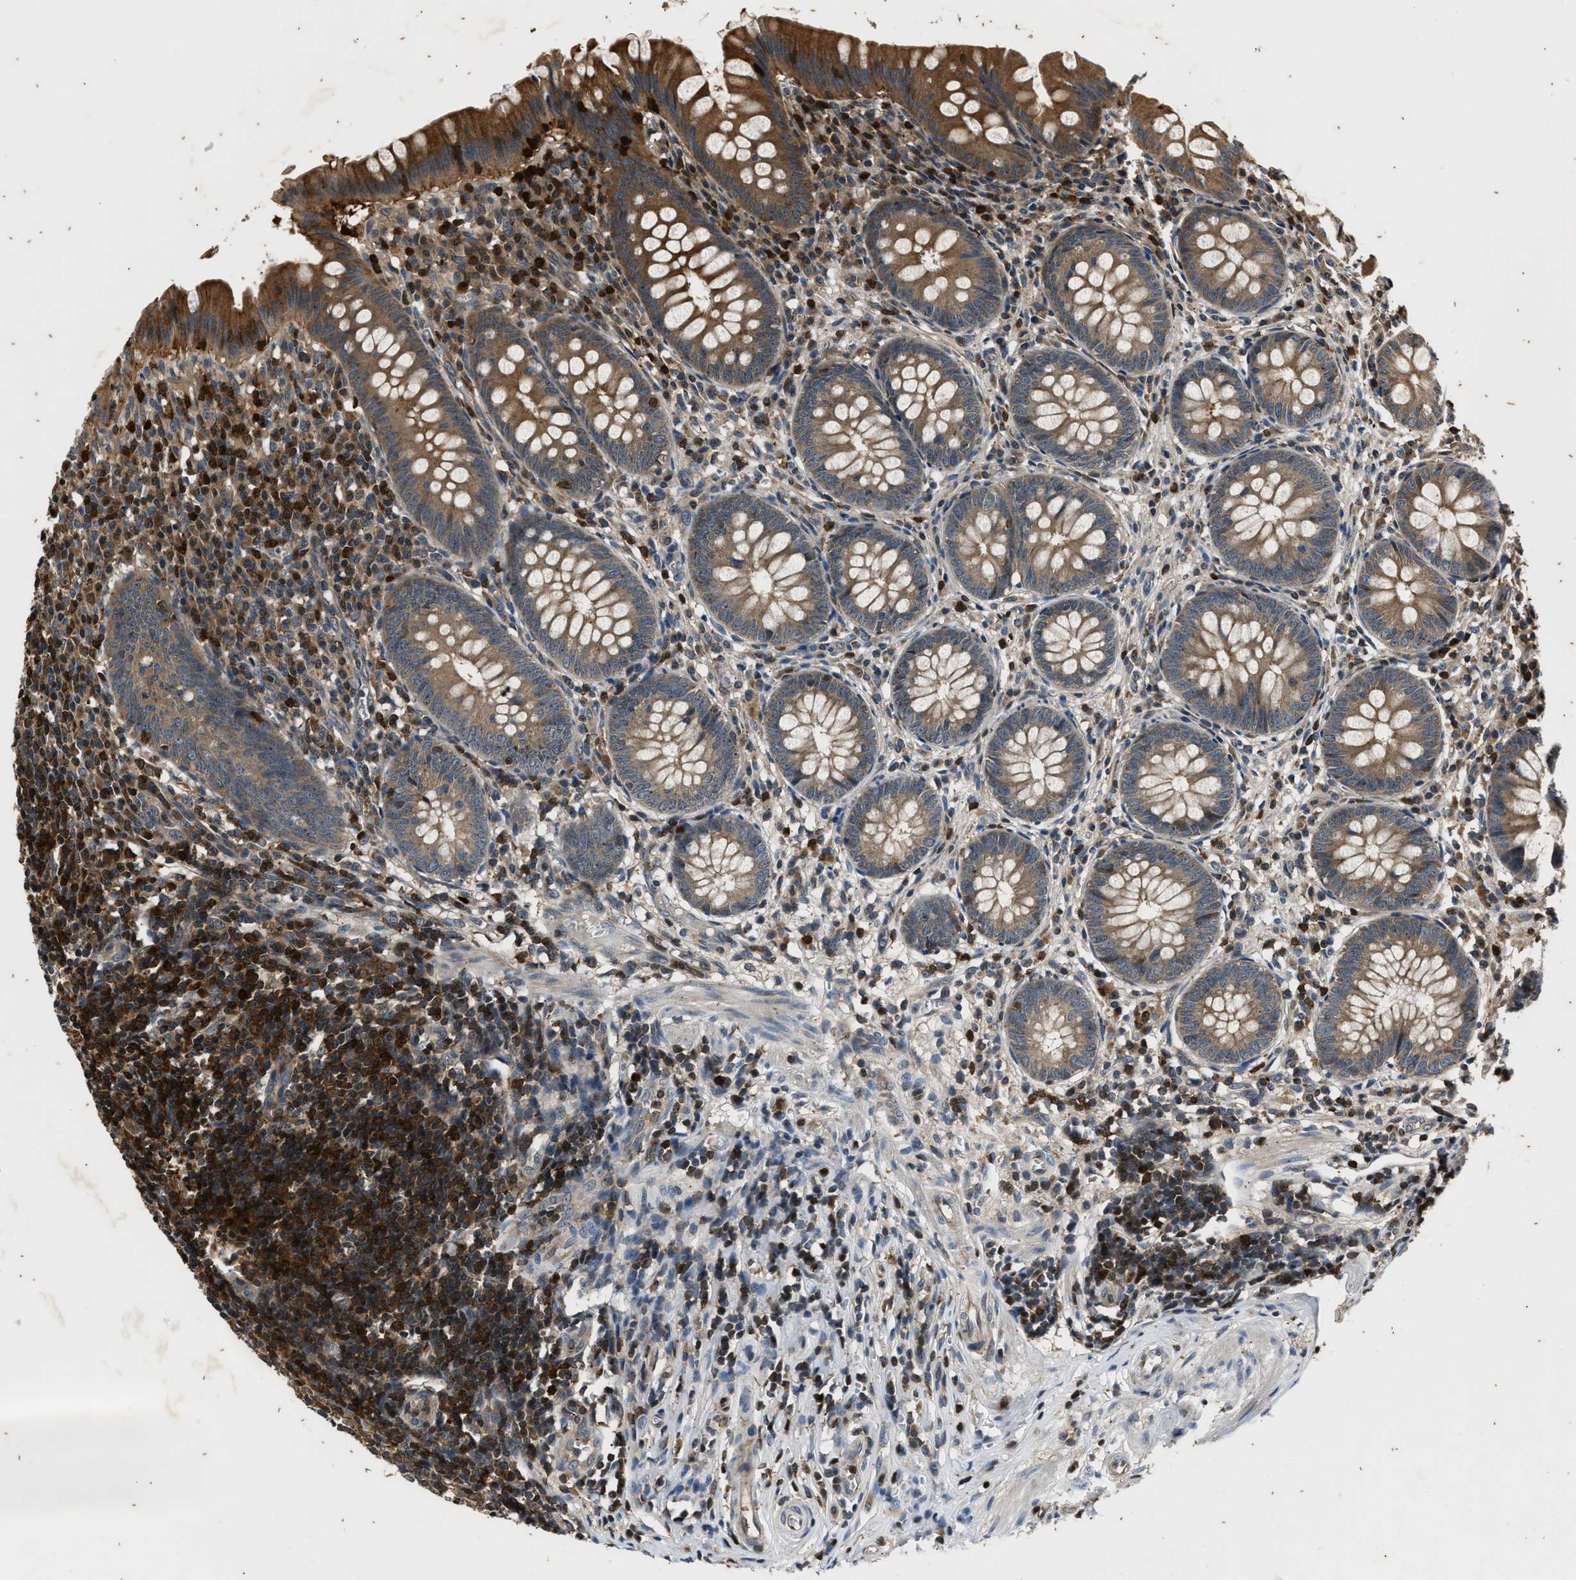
{"staining": {"intensity": "moderate", "quantity": ">75%", "location": "cytoplasmic/membranous"}, "tissue": "appendix", "cell_type": "Glandular cells", "image_type": "normal", "snomed": [{"axis": "morphology", "description": "Normal tissue, NOS"}, {"axis": "topography", "description": "Appendix"}], "caption": "Immunohistochemical staining of normal appendix shows moderate cytoplasmic/membranous protein staining in approximately >75% of glandular cells. The staining was performed using DAB (3,3'-diaminobenzidine), with brown indicating positive protein expression. Nuclei are stained blue with hematoxylin.", "gene": "PTPN7", "patient": {"sex": "male", "age": 56}}